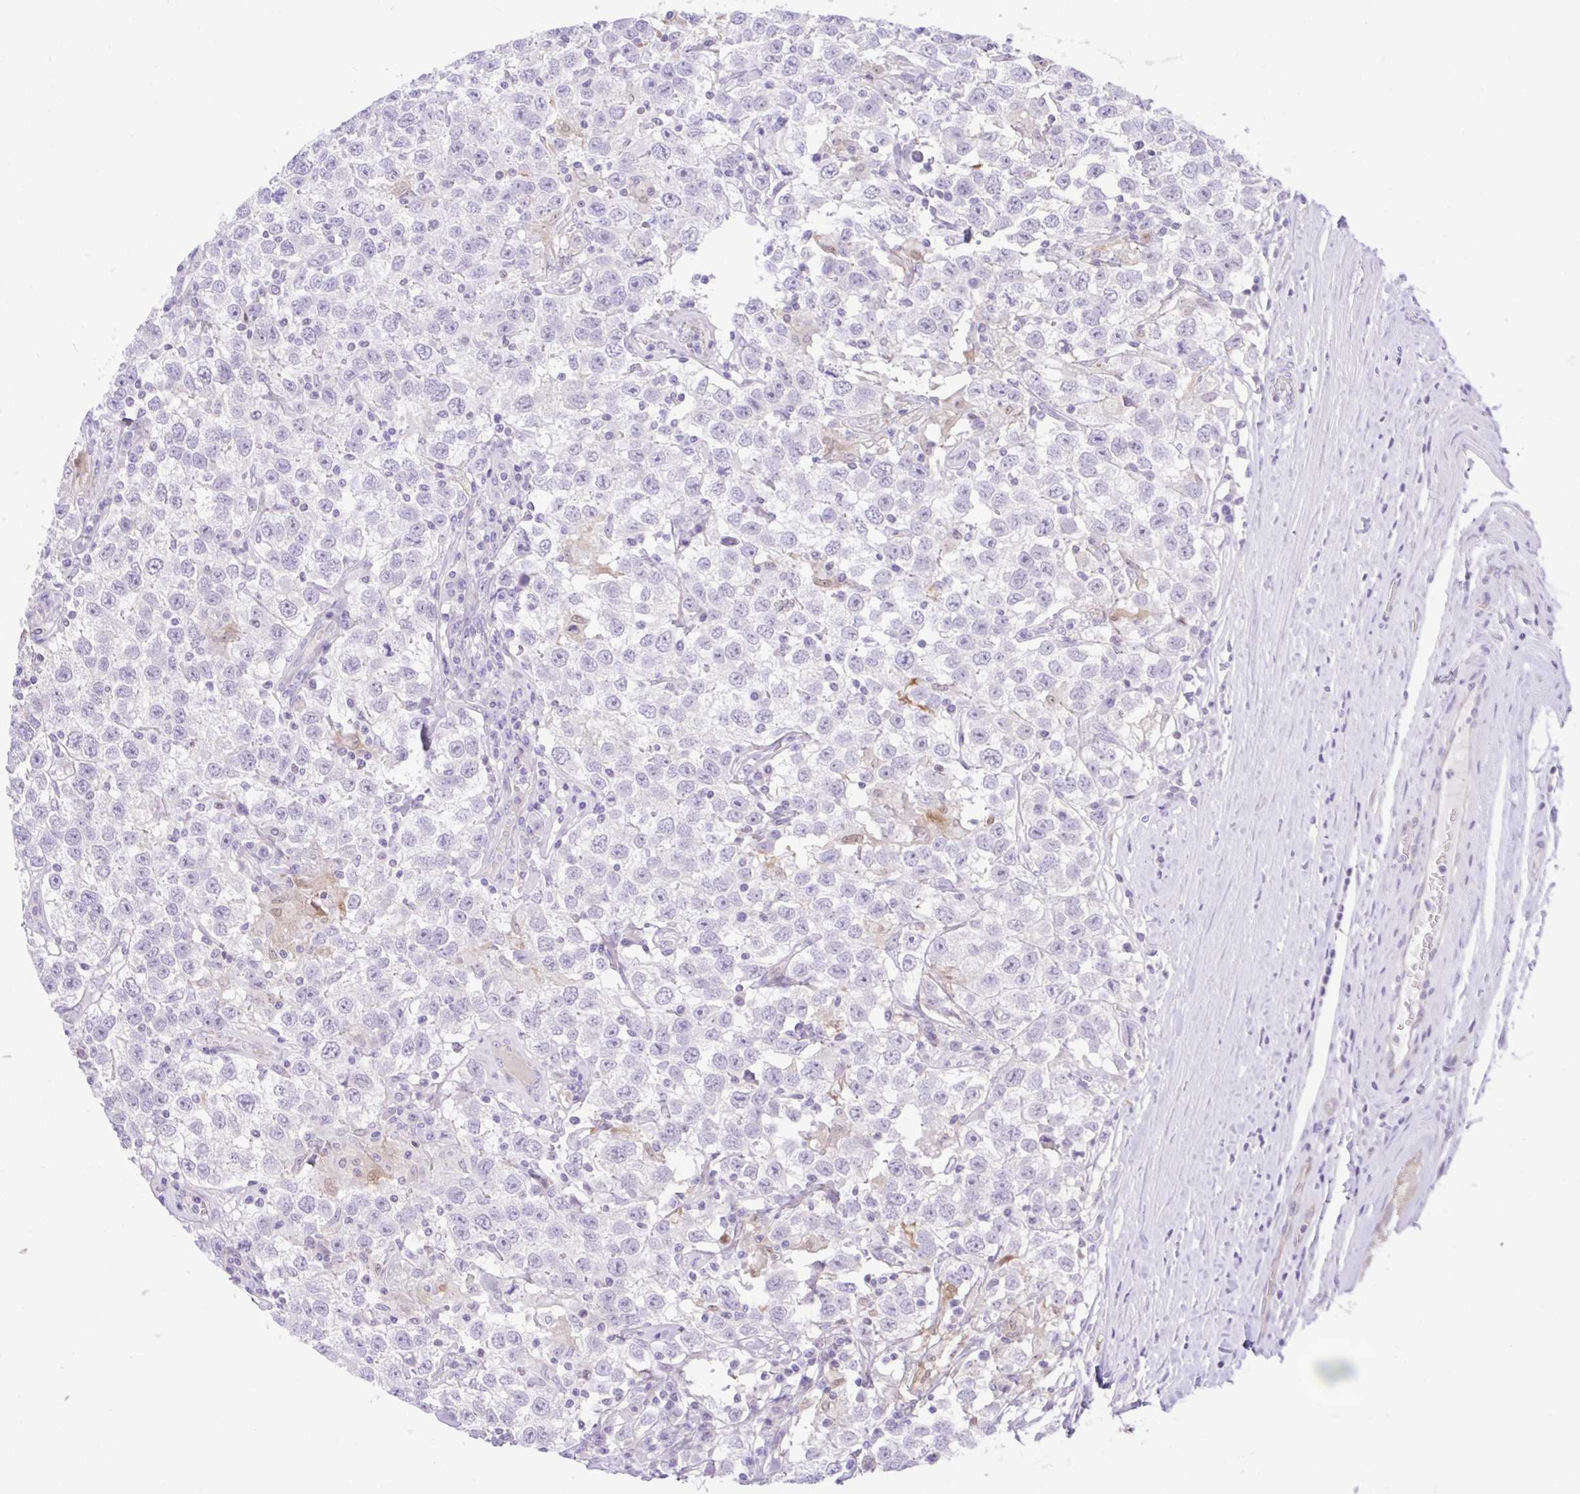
{"staining": {"intensity": "negative", "quantity": "none", "location": "none"}, "tissue": "testis cancer", "cell_type": "Tumor cells", "image_type": "cancer", "snomed": [{"axis": "morphology", "description": "Seminoma, NOS"}, {"axis": "topography", "description": "Testis"}], "caption": "High power microscopy histopathology image of an immunohistochemistry photomicrograph of testis cancer (seminoma), revealing no significant positivity in tumor cells.", "gene": "ZNF101", "patient": {"sex": "male", "age": 41}}